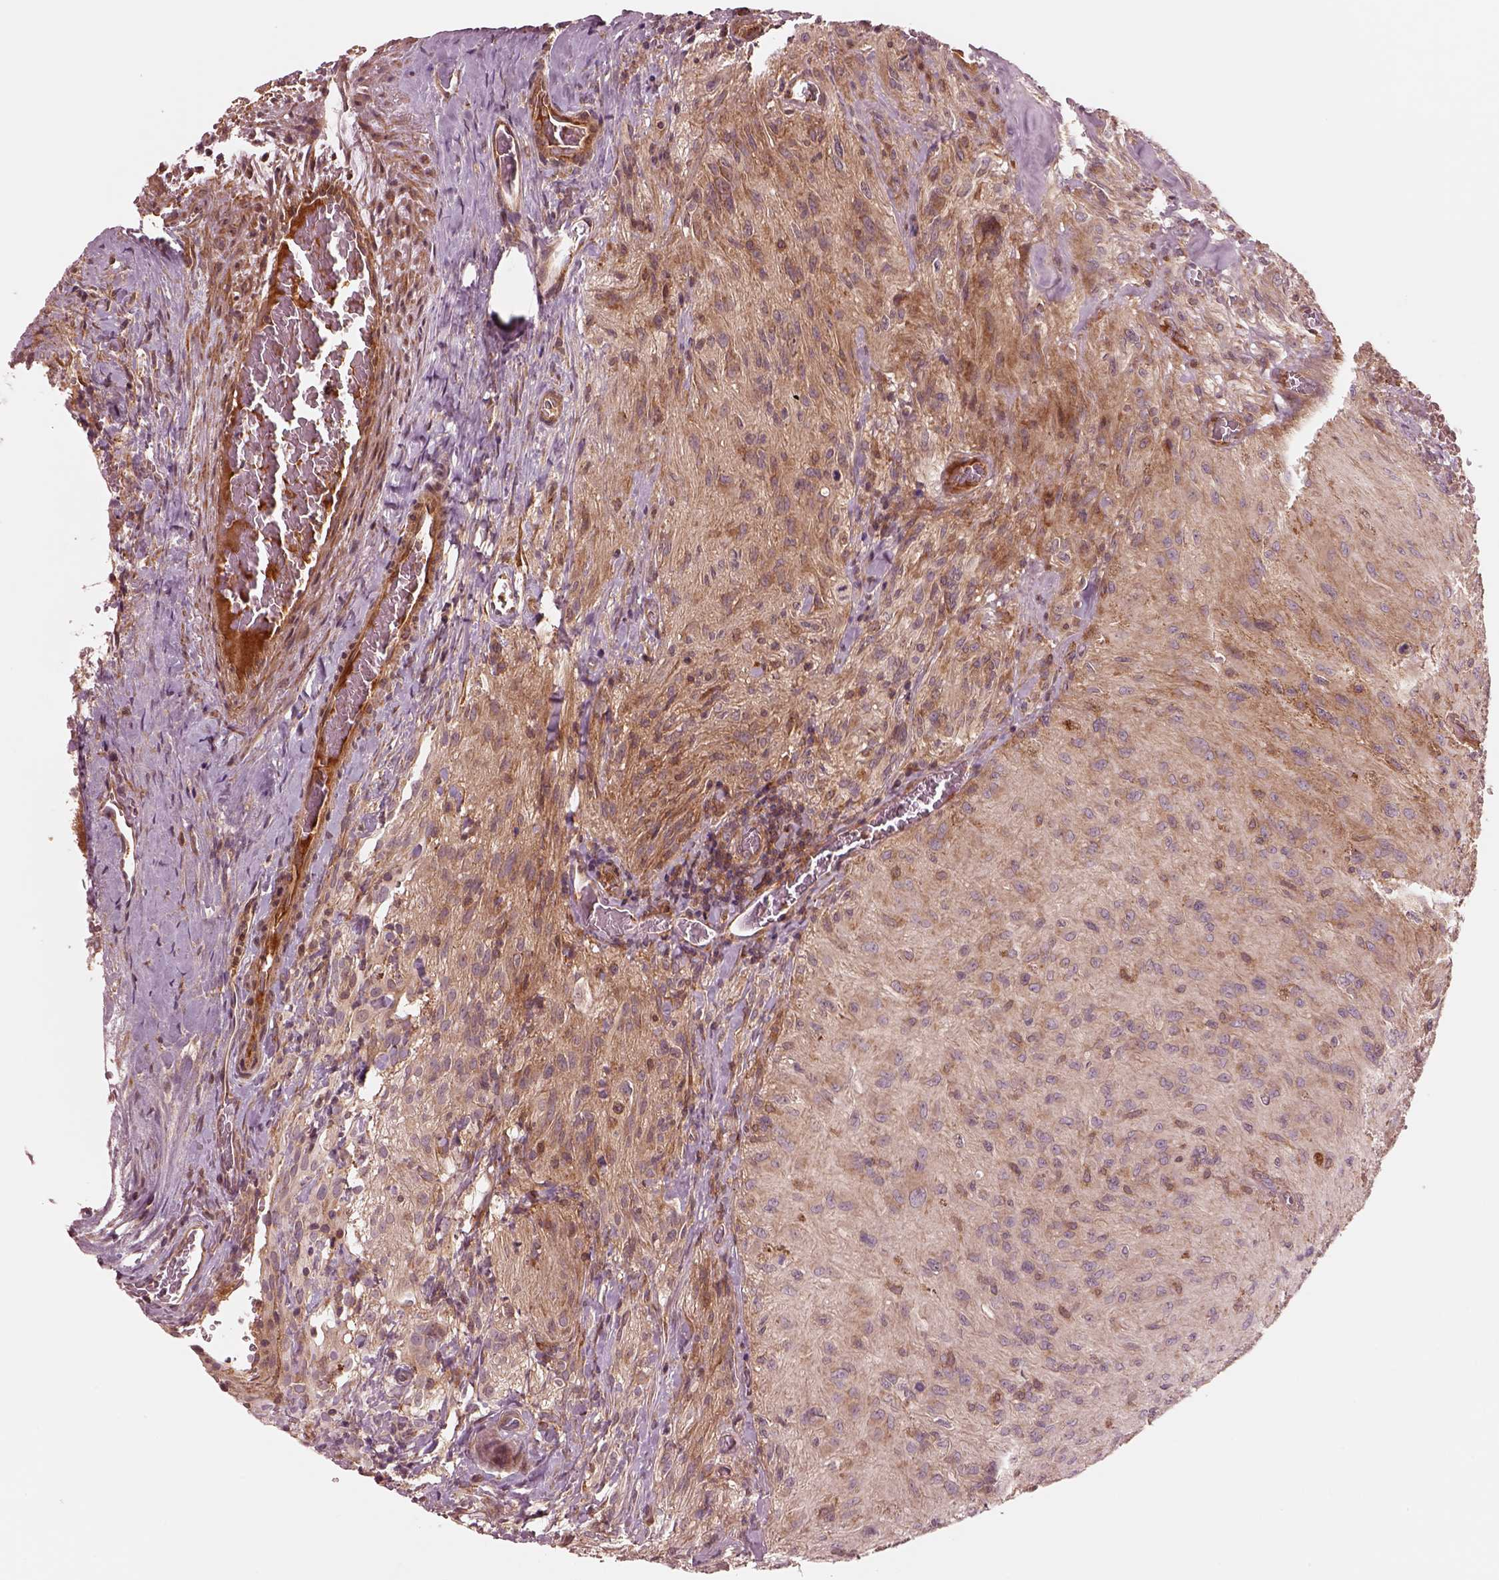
{"staining": {"intensity": "negative", "quantity": "none", "location": "none"}, "tissue": "glioma", "cell_type": "Tumor cells", "image_type": "cancer", "snomed": [{"axis": "morphology", "description": "Glioma, malignant, High grade"}, {"axis": "topography", "description": "Brain"}], "caption": "High-grade glioma (malignant) stained for a protein using immunohistochemistry (IHC) demonstrates no expression tumor cells.", "gene": "ASCC2", "patient": {"sex": "male", "age": 47}}